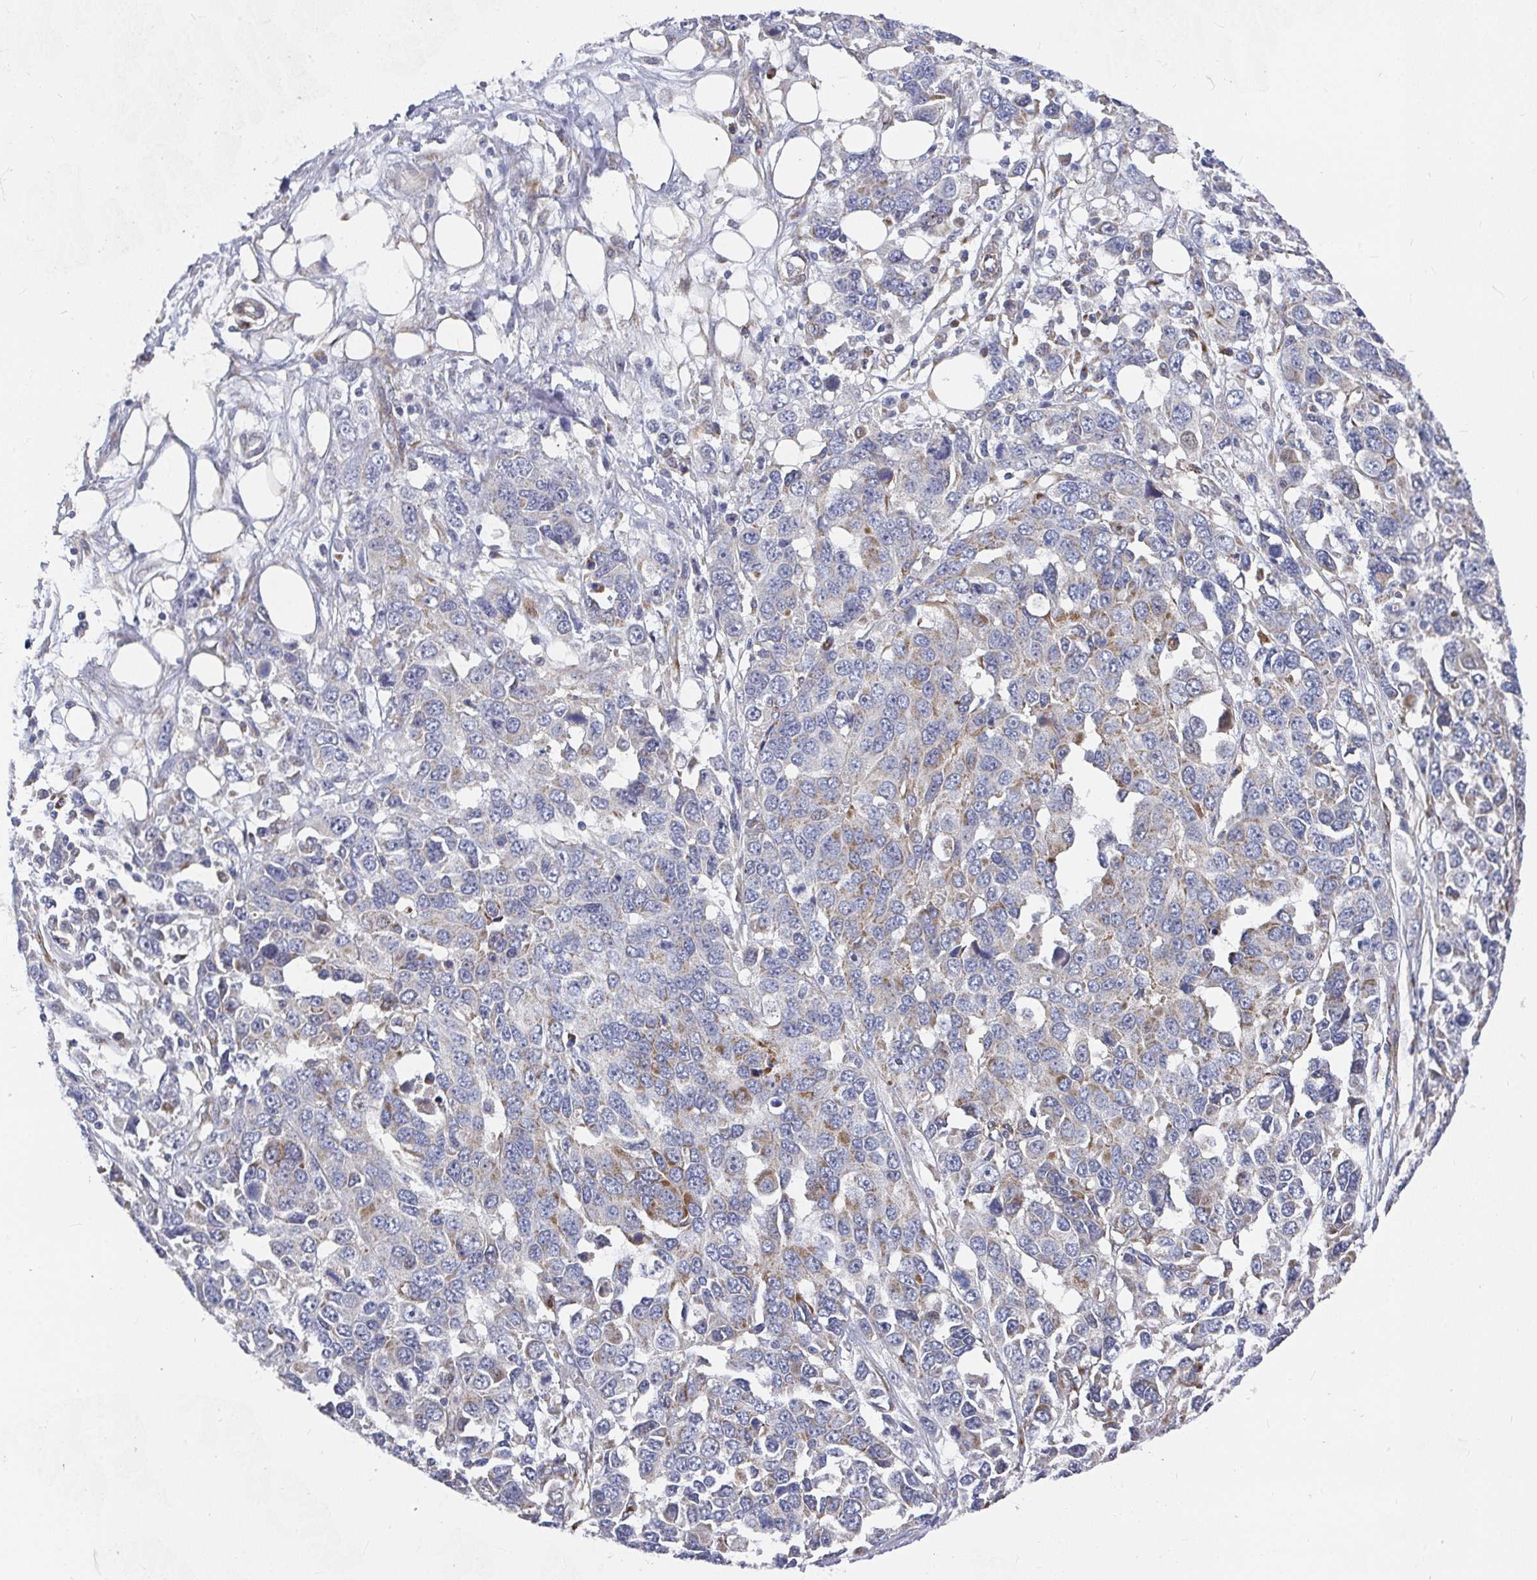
{"staining": {"intensity": "moderate", "quantity": "<25%", "location": "cytoplasmic/membranous"}, "tissue": "ovarian cancer", "cell_type": "Tumor cells", "image_type": "cancer", "snomed": [{"axis": "morphology", "description": "Cystadenocarcinoma, serous, NOS"}, {"axis": "topography", "description": "Ovary"}], "caption": "Ovarian cancer (serous cystadenocarcinoma) stained for a protein (brown) shows moderate cytoplasmic/membranous positive positivity in about <25% of tumor cells.", "gene": "RHEBL1", "patient": {"sex": "female", "age": 76}}